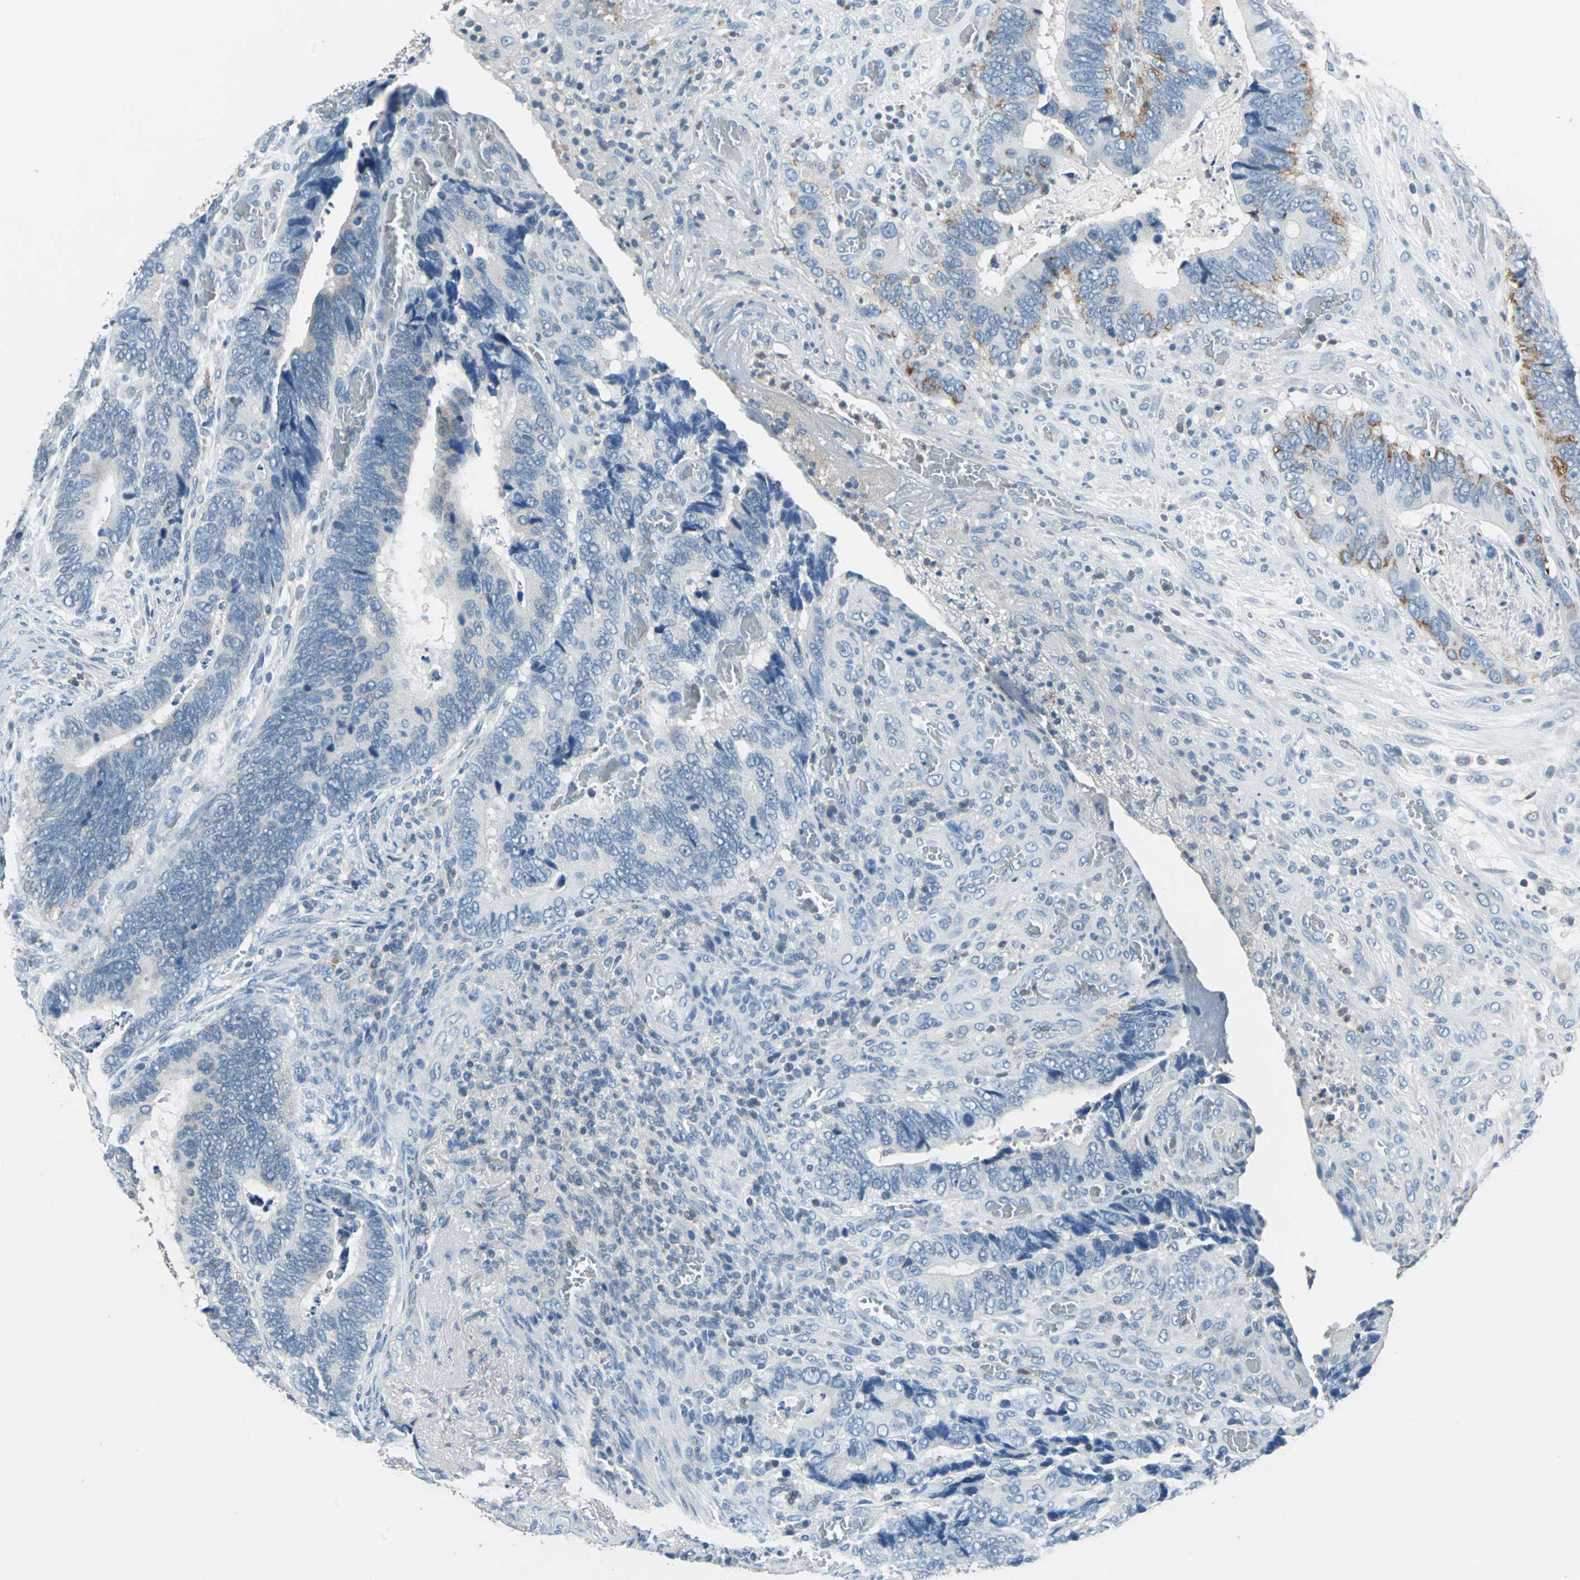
{"staining": {"intensity": "weak", "quantity": "<25%", "location": "cytoplasmic/membranous"}, "tissue": "colorectal cancer", "cell_type": "Tumor cells", "image_type": "cancer", "snomed": [{"axis": "morphology", "description": "Adenocarcinoma, NOS"}, {"axis": "topography", "description": "Colon"}], "caption": "Protein analysis of colorectal cancer (adenocarcinoma) reveals no significant positivity in tumor cells. (DAB (3,3'-diaminobenzidine) IHC with hematoxylin counter stain).", "gene": "PRKCA", "patient": {"sex": "male", "age": 72}}